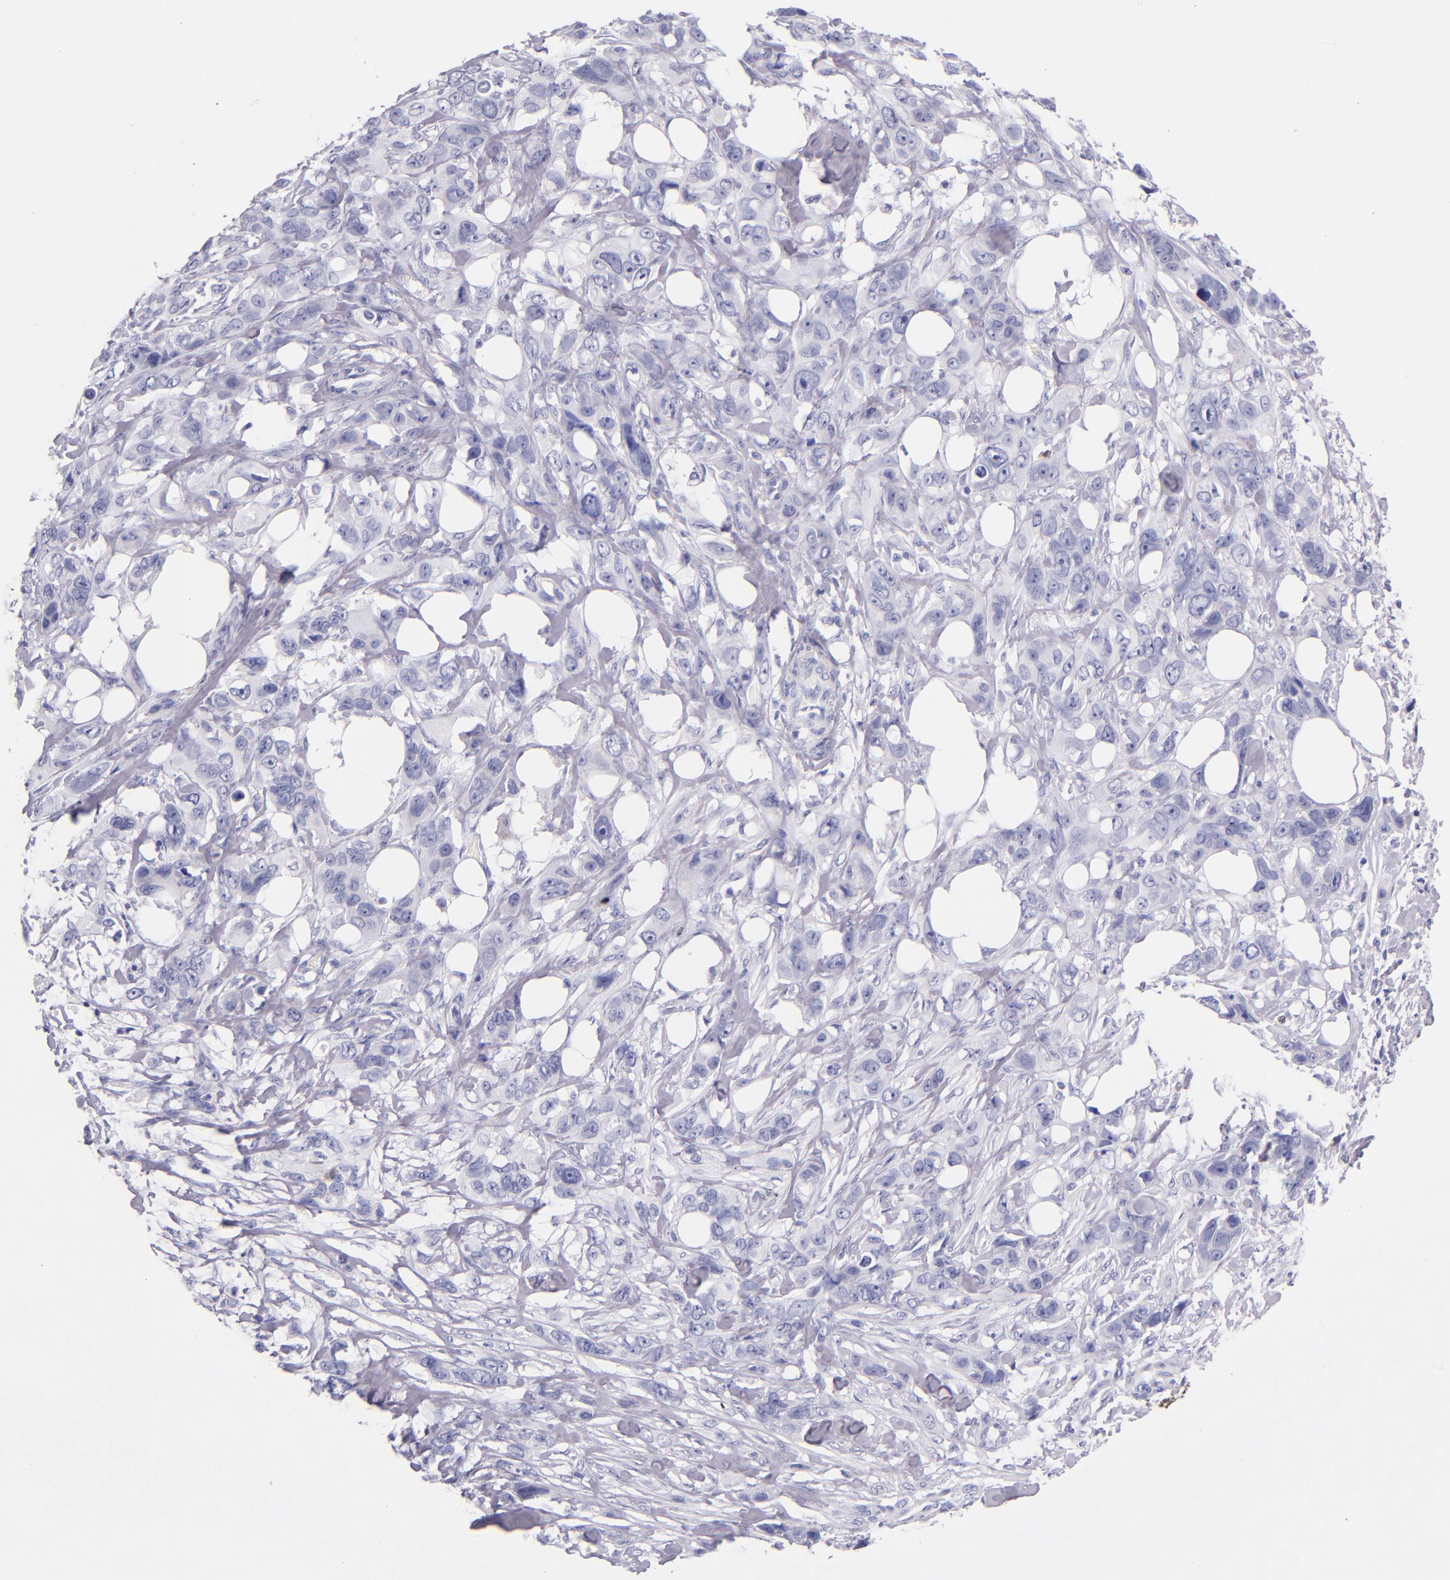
{"staining": {"intensity": "negative", "quantity": "none", "location": "none"}, "tissue": "stomach cancer", "cell_type": "Tumor cells", "image_type": "cancer", "snomed": [{"axis": "morphology", "description": "Adenocarcinoma, NOS"}, {"axis": "topography", "description": "Stomach, upper"}], "caption": "Stomach cancer stained for a protein using immunohistochemistry (IHC) exhibits no staining tumor cells.", "gene": "IRF4", "patient": {"sex": "male", "age": 47}}